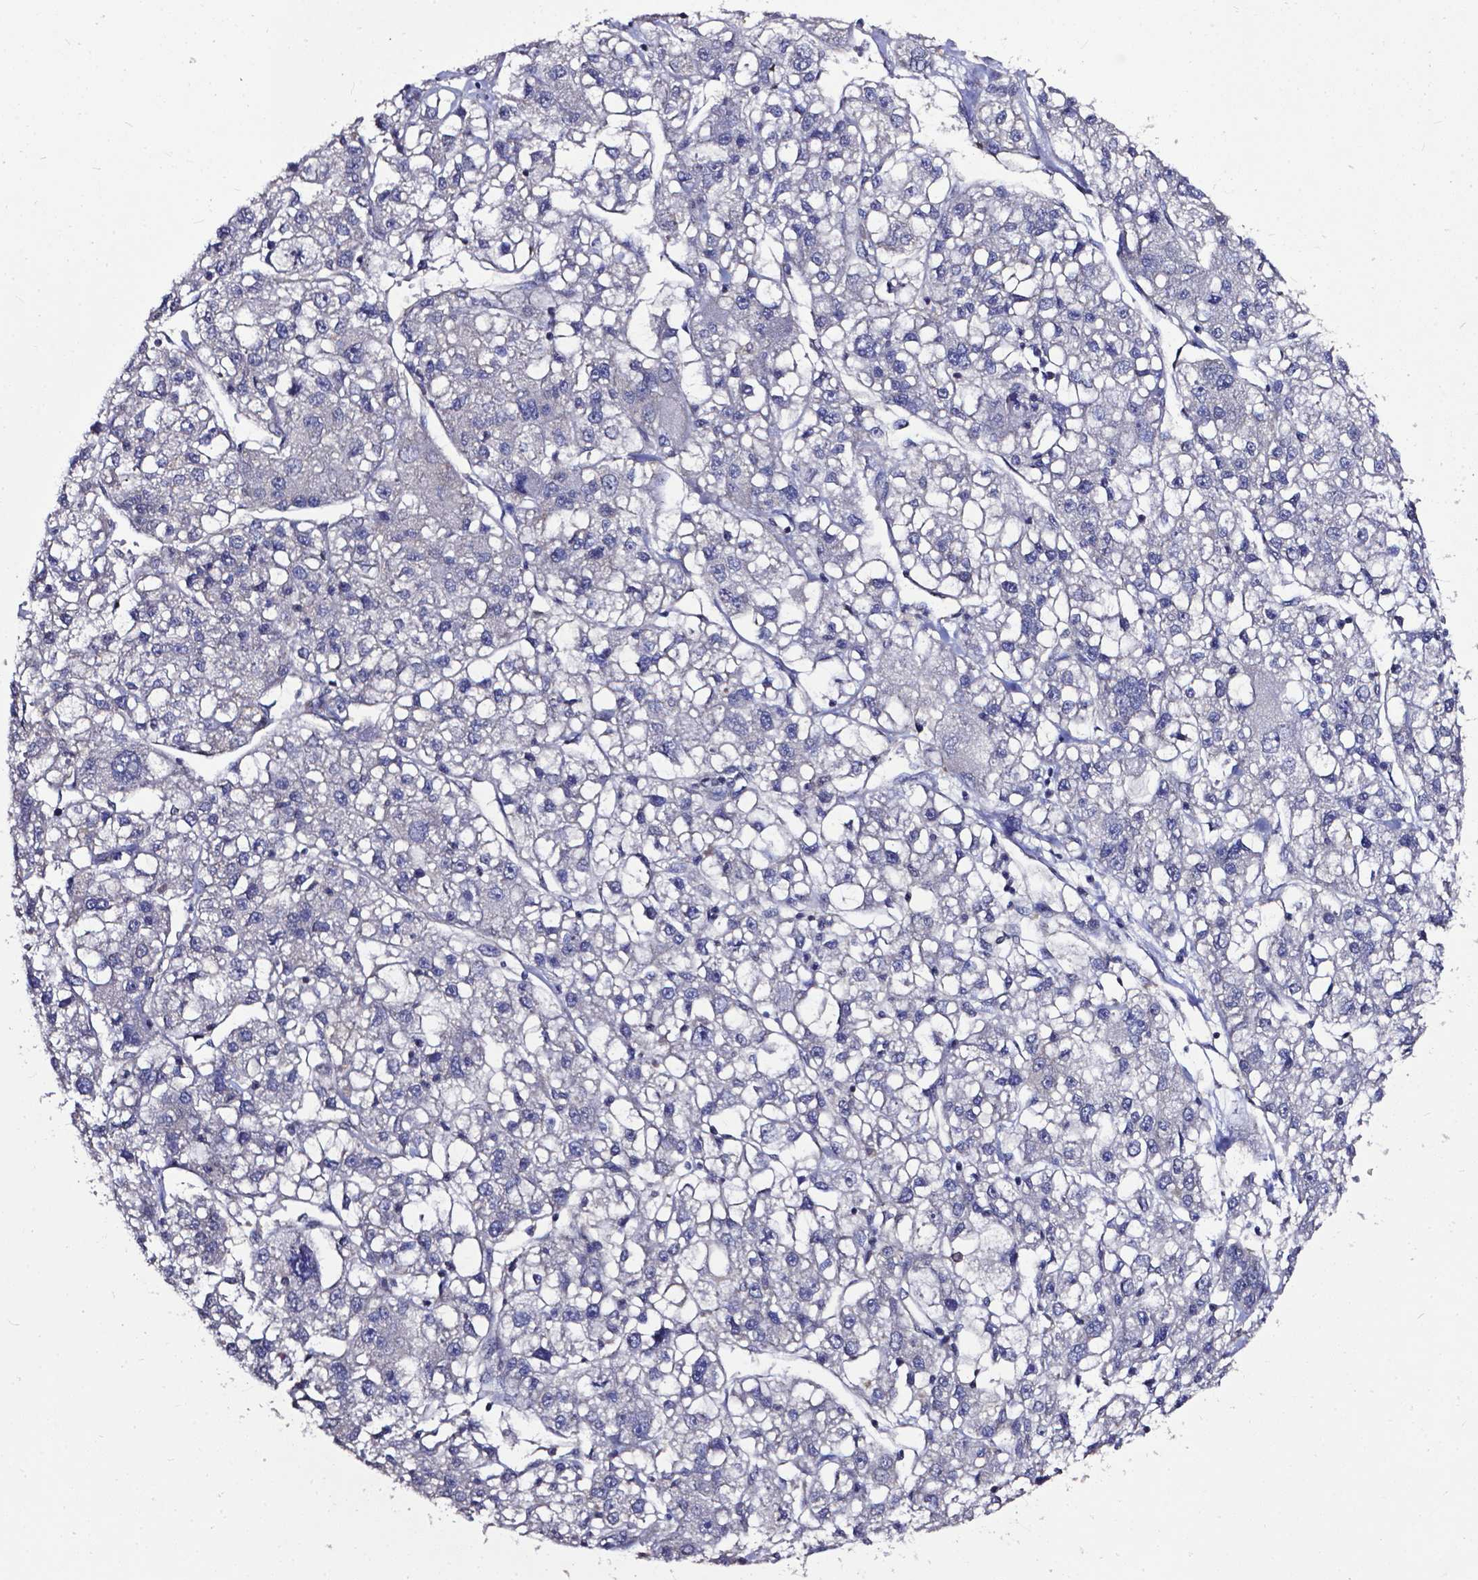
{"staining": {"intensity": "negative", "quantity": "none", "location": "none"}, "tissue": "liver cancer", "cell_type": "Tumor cells", "image_type": "cancer", "snomed": [{"axis": "morphology", "description": "Carcinoma, Hepatocellular, NOS"}, {"axis": "topography", "description": "Liver"}], "caption": "Tumor cells show no significant protein staining in liver hepatocellular carcinoma.", "gene": "OTUB1", "patient": {"sex": "male", "age": 56}}